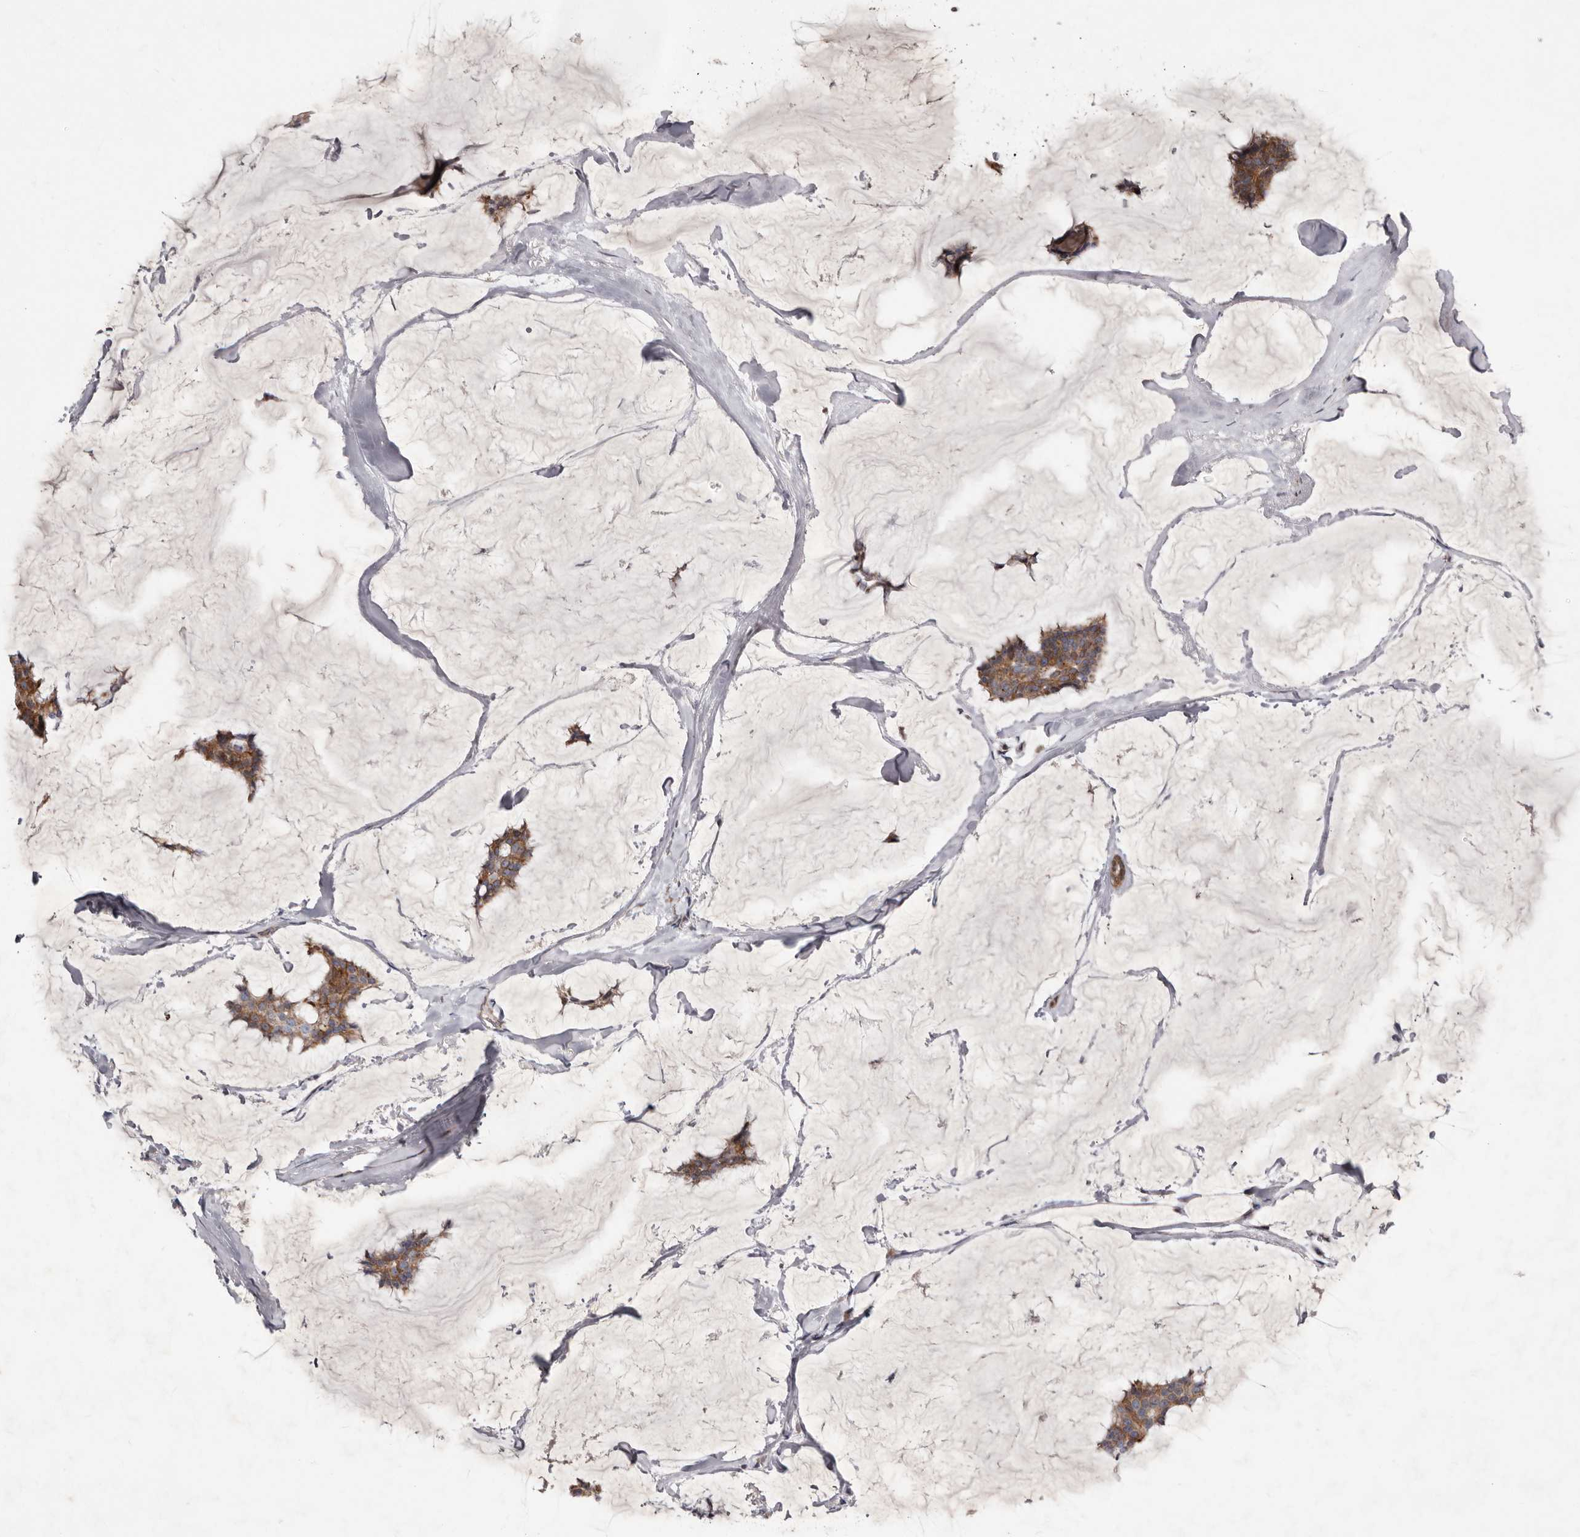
{"staining": {"intensity": "moderate", "quantity": ">75%", "location": "cytoplasmic/membranous"}, "tissue": "breast cancer", "cell_type": "Tumor cells", "image_type": "cancer", "snomed": [{"axis": "morphology", "description": "Duct carcinoma"}, {"axis": "topography", "description": "Breast"}], "caption": "Immunohistochemistry (DAB) staining of human breast cancer reveals moderate cytoplasmic/membranous protein positivity in approximately >75% of tumor cells.", "gene": "TIMM17B", "patient": {"sex": "female", "age": 93}}